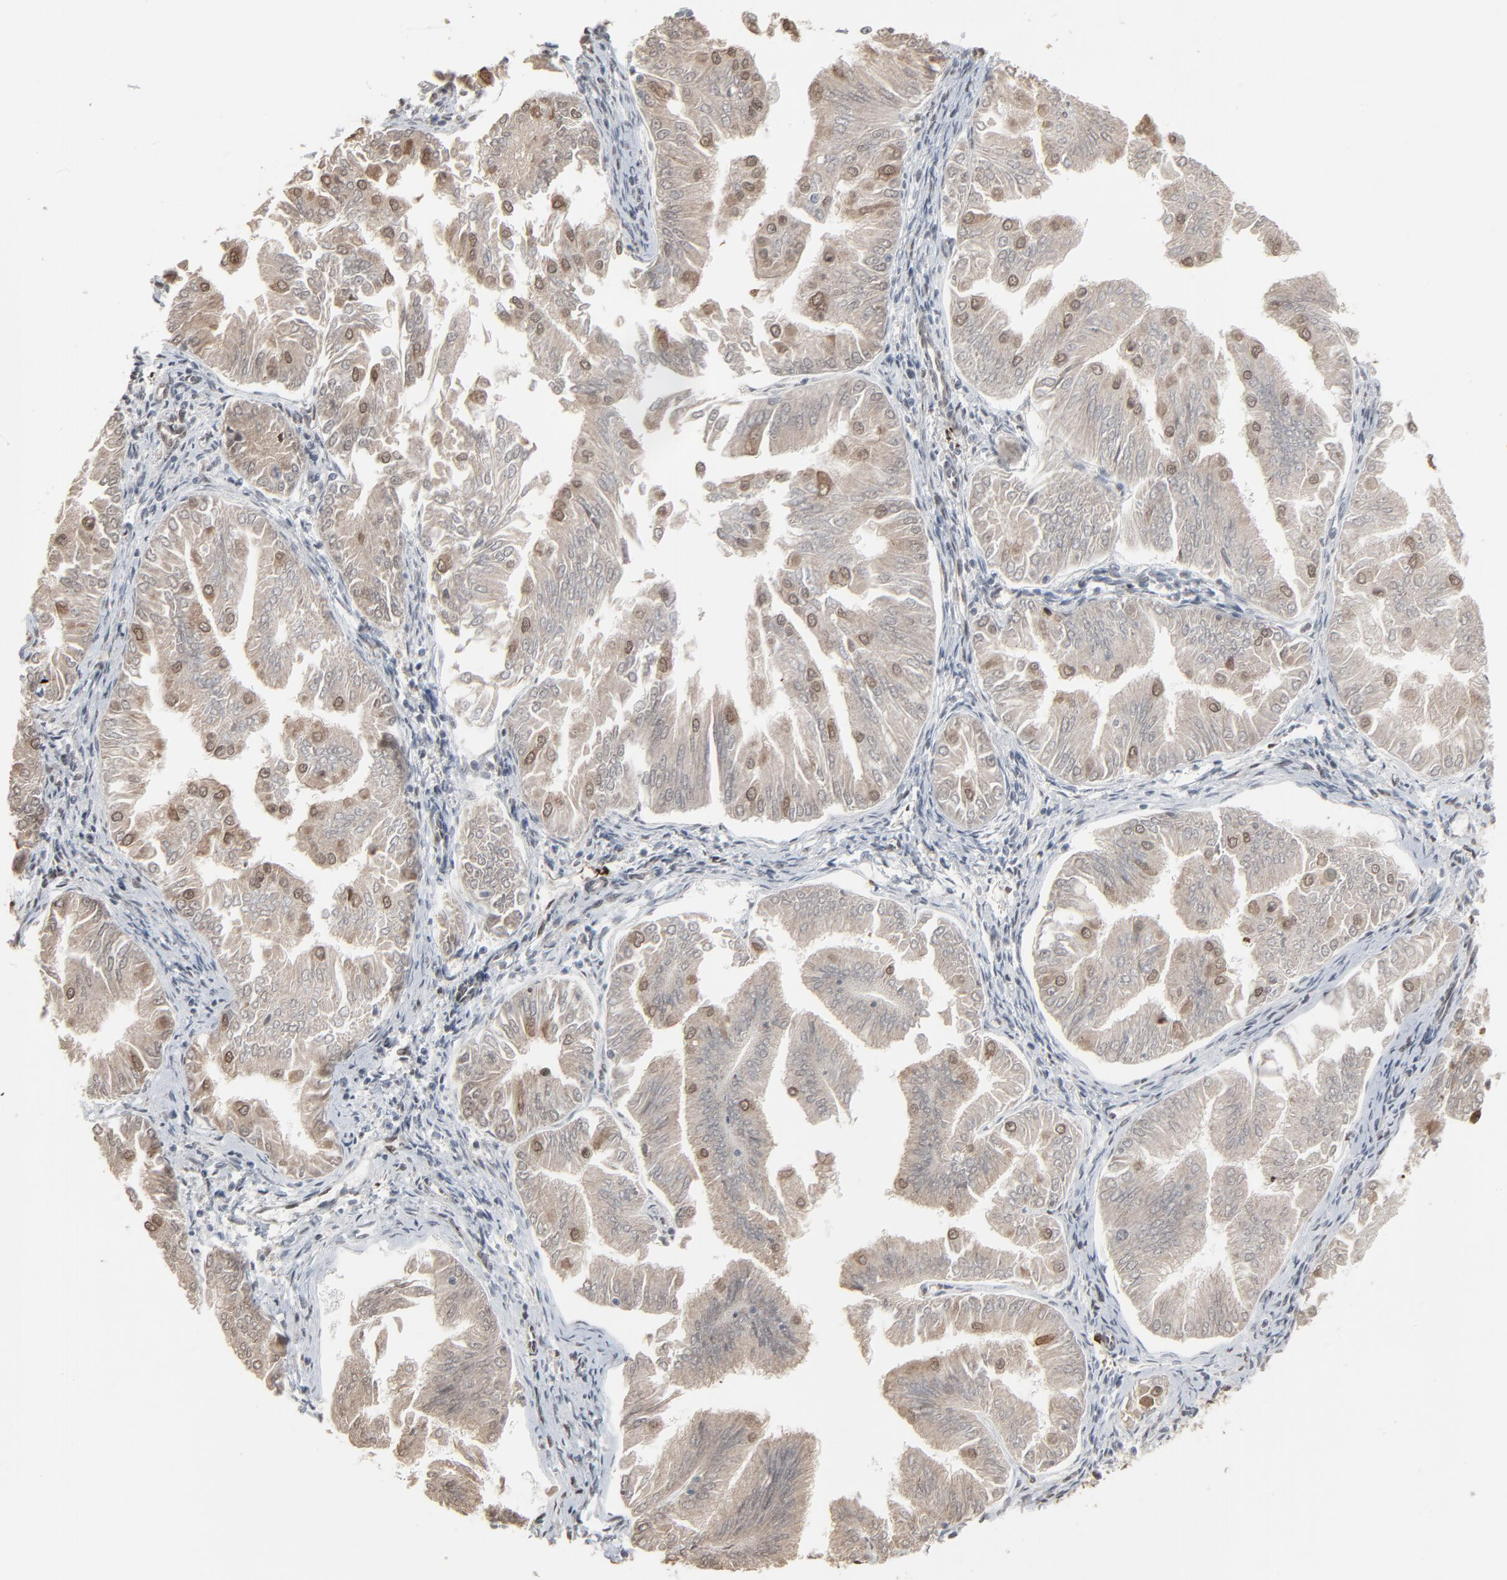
{"staining": {"intensity": "moderate", "quantity": ">75%", "location": "cytoplasmic/membranous,nuclear"}, "tissue": "endometrial cancer", "cell_type": "Tumor cells", "image_type": "cancer", "snomed": [{"axis": "morphology", "description": "Adenocarcinoma, NOS"}, {"axis": "topography", "description": "Endometrium"}], "caption": "A medium amount of moderate cytoplasmic/membranous and nuclear staining is seen in about >75% of tumor cells in endometrial adenocarcinoma tissue. The staining is performed using DAB (3,3'-diaminobenzidine) brown chromogen to label protein expression. The nuclei are counter-stained blue using hematoxylin.", "gene": "MEIS2", "patient": {"sex": "female", "age": 53}}